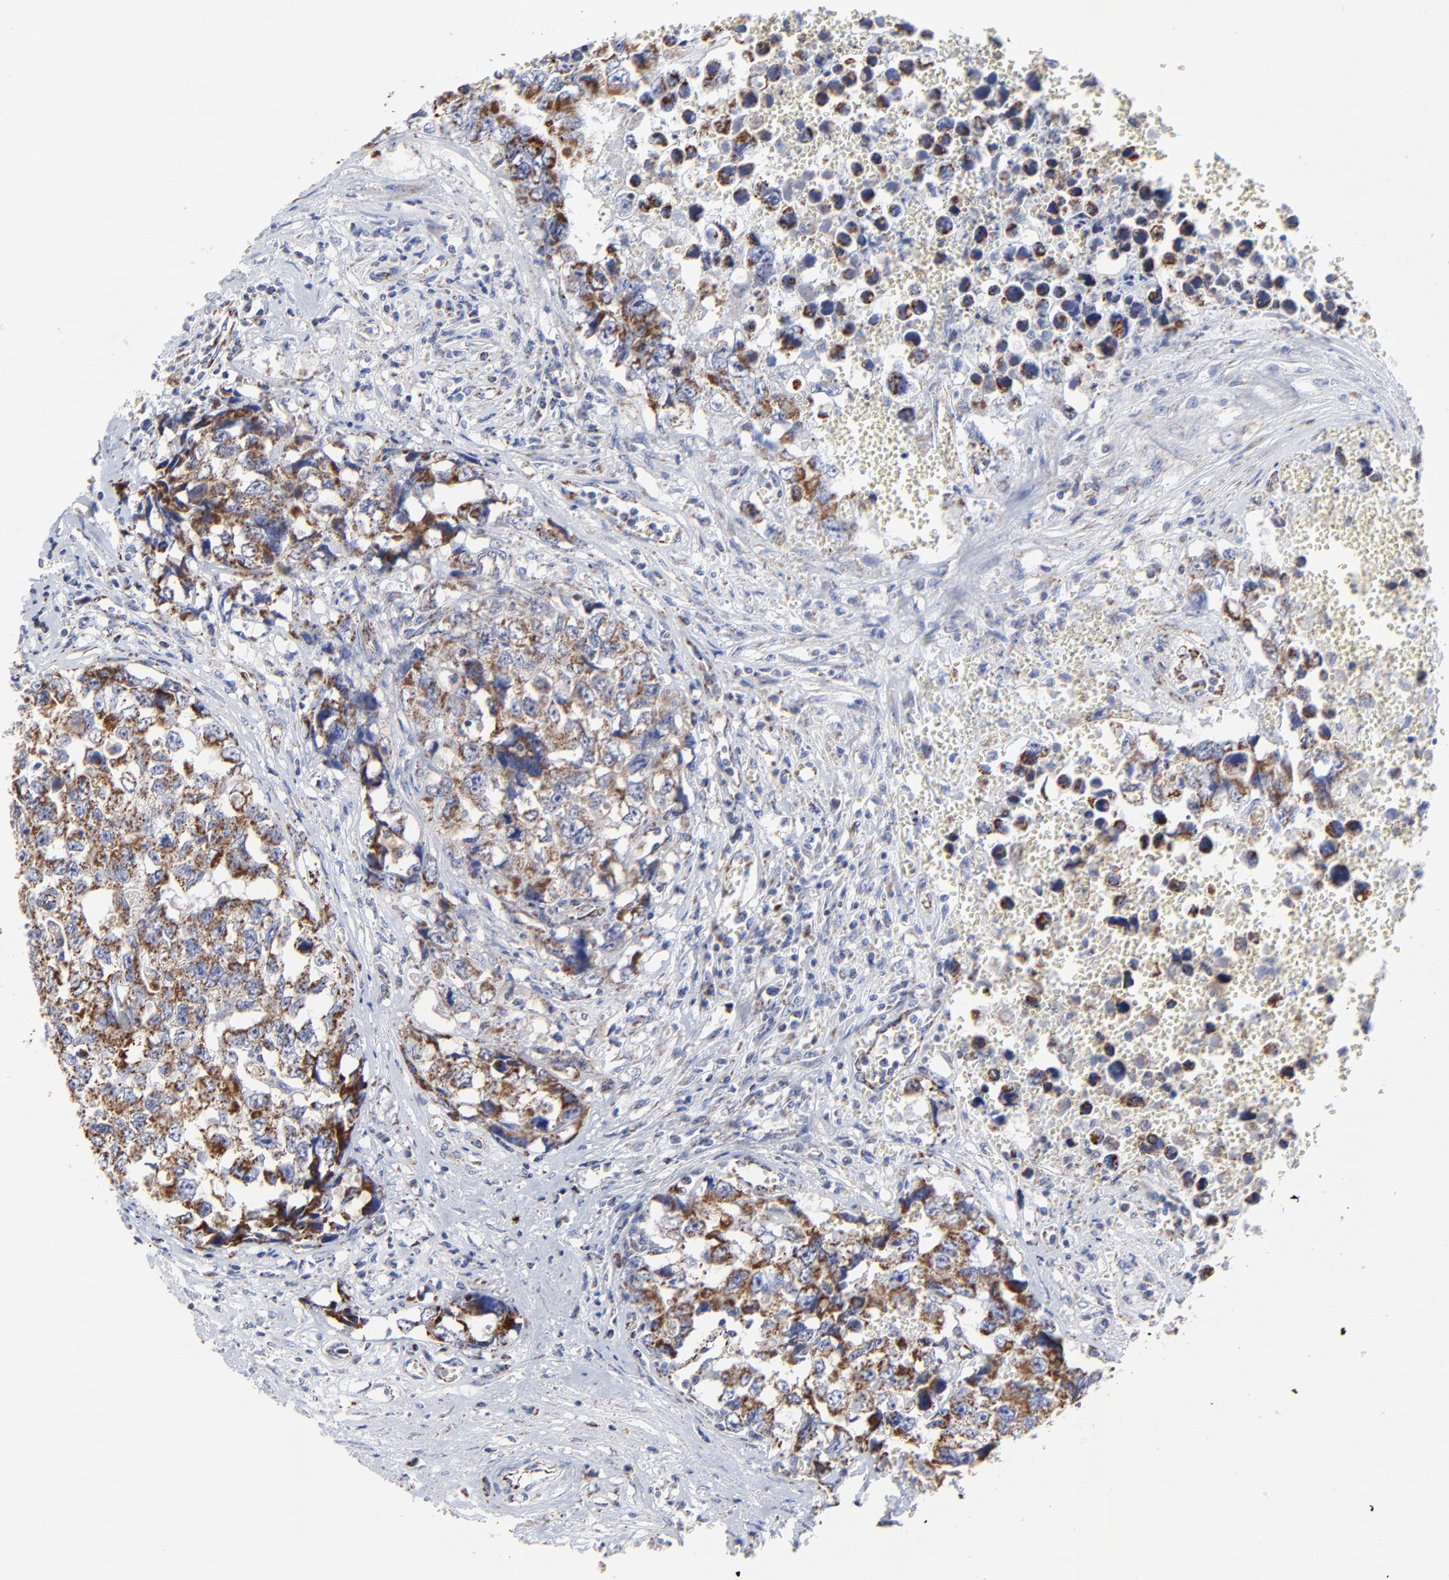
{"staining": {"intensity": "strong", "quantity": ">75%", "location": "cytoplasmic/membranous"}, "tissue": "testis cancer", "cell_type": "Tumor cells", "image_type": "cancer", "snomed": [{"axis": "morphology", "description": "Carcinoma, Embryonal, NOS"}, {"axis": "topography", "description": "Testis"}], "caption": "The photomicrograph exhibits staining of embryonal carcinoma (testis), revealing strong cytoplasmic/membranous protein expression (brown color) within tumor cells. The staining is performed using DAB brown chromogen to label protein expression. The nuclei are counter-stained blue using hematoxylin.", "gene": "PINK1", "patient": {"sex": "male", "age": 31}}